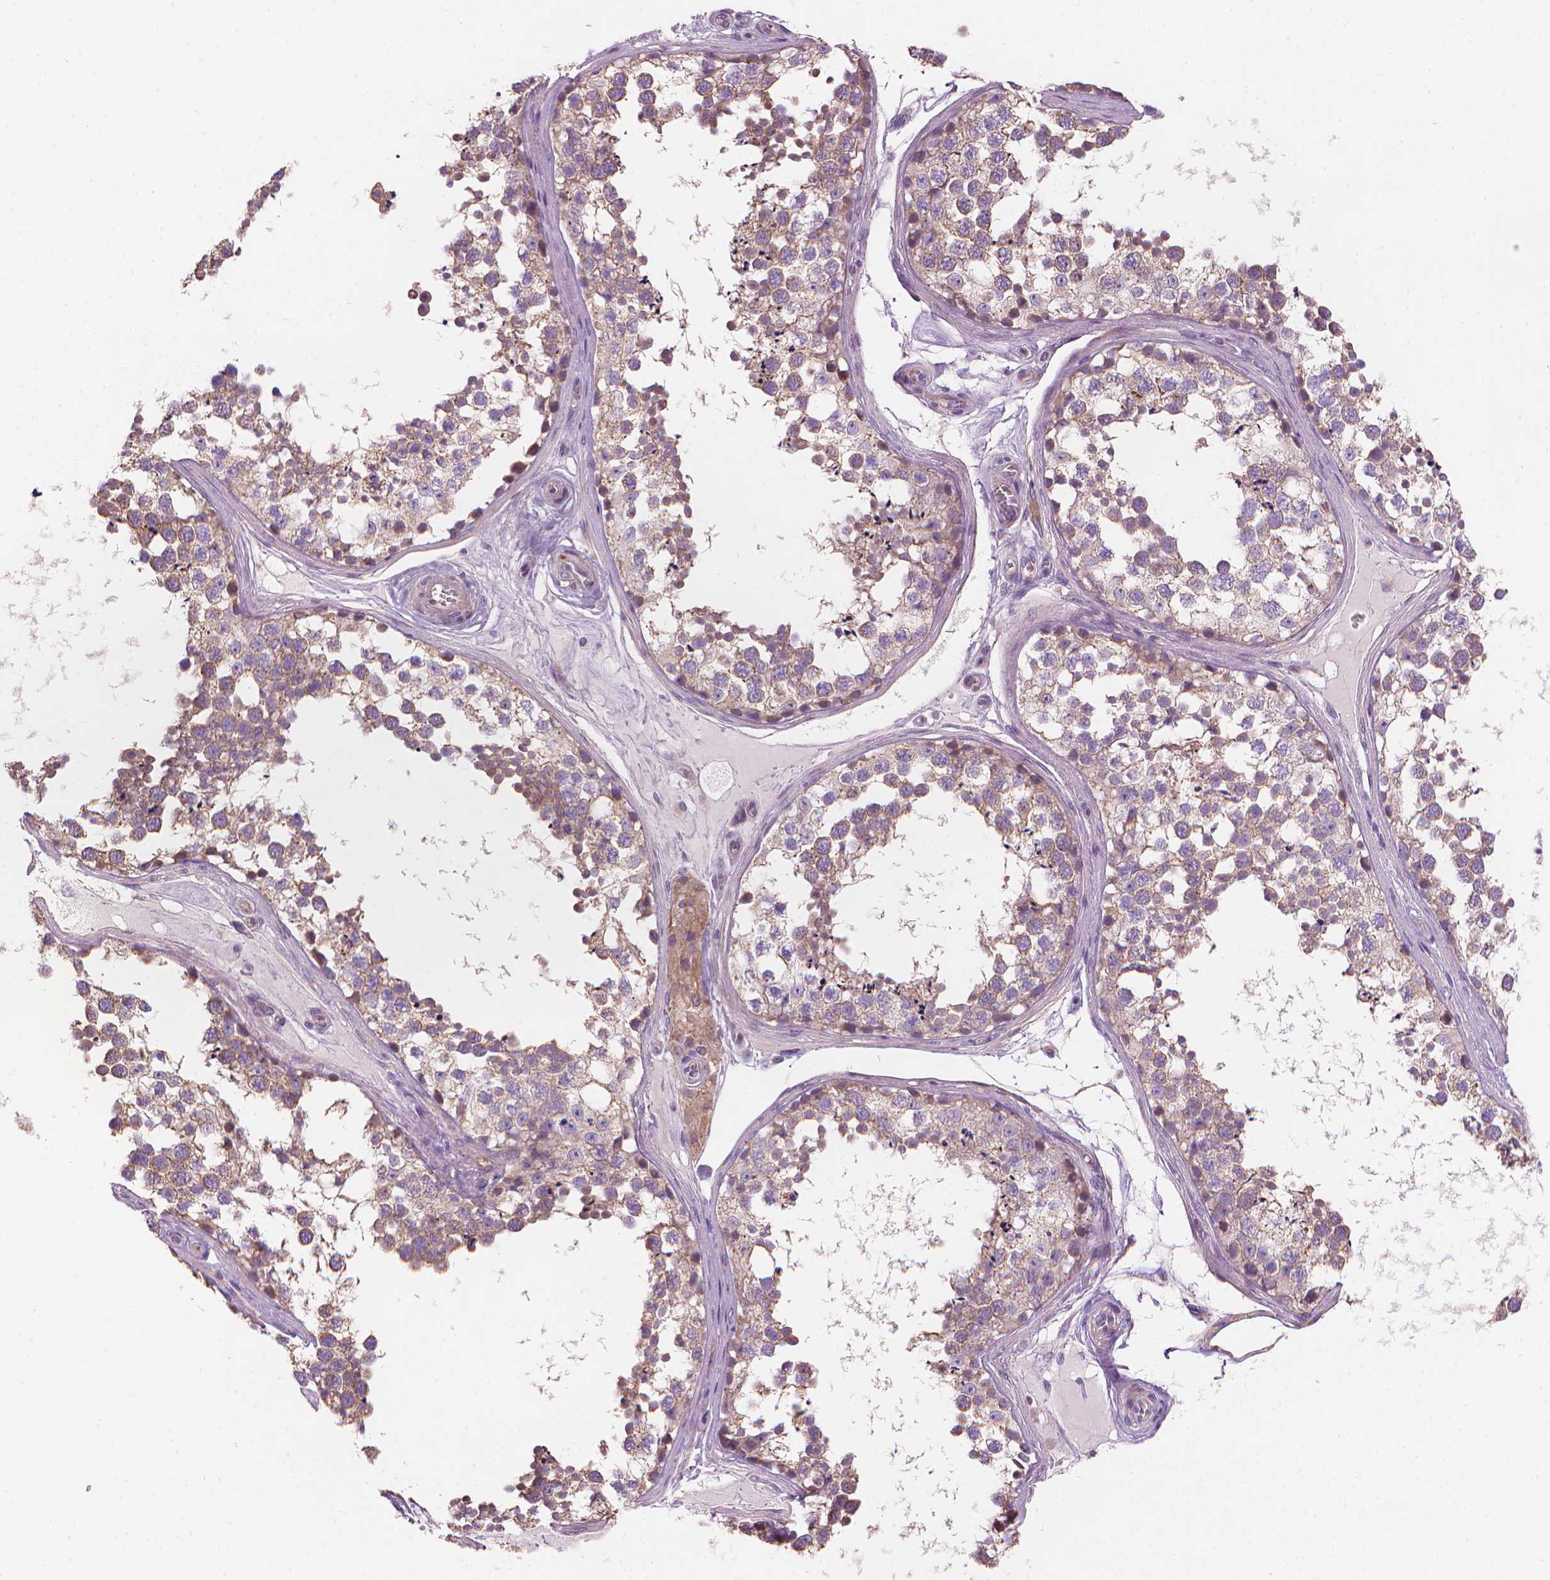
{"staining": {"intensity": "moderate", "quantity": "25%-75%", "location": "cytoplasmic/membranous"}, "tissue": "testis", "cell_type": "Cells in seminiferous ducts", "image_type": "normal", "snomed": [{"axis": "morphology", "description": "Normal tissue, NOS"}, {"axis": "morphology", "description": "Seminoma, NOS"}, {"axis": "topography", "description": "Testis"}], "caption": "Cells in seminiferous ducts reveal medium levels of moderate cytoplasmic/membranous staining in approximately 25%-75% of cells in normal human testis. (DAB IHC, brown staining for protein, blue staining for nuclei).", "gene": "TTC29", "patient": {"sex": "male", "age": 65}}